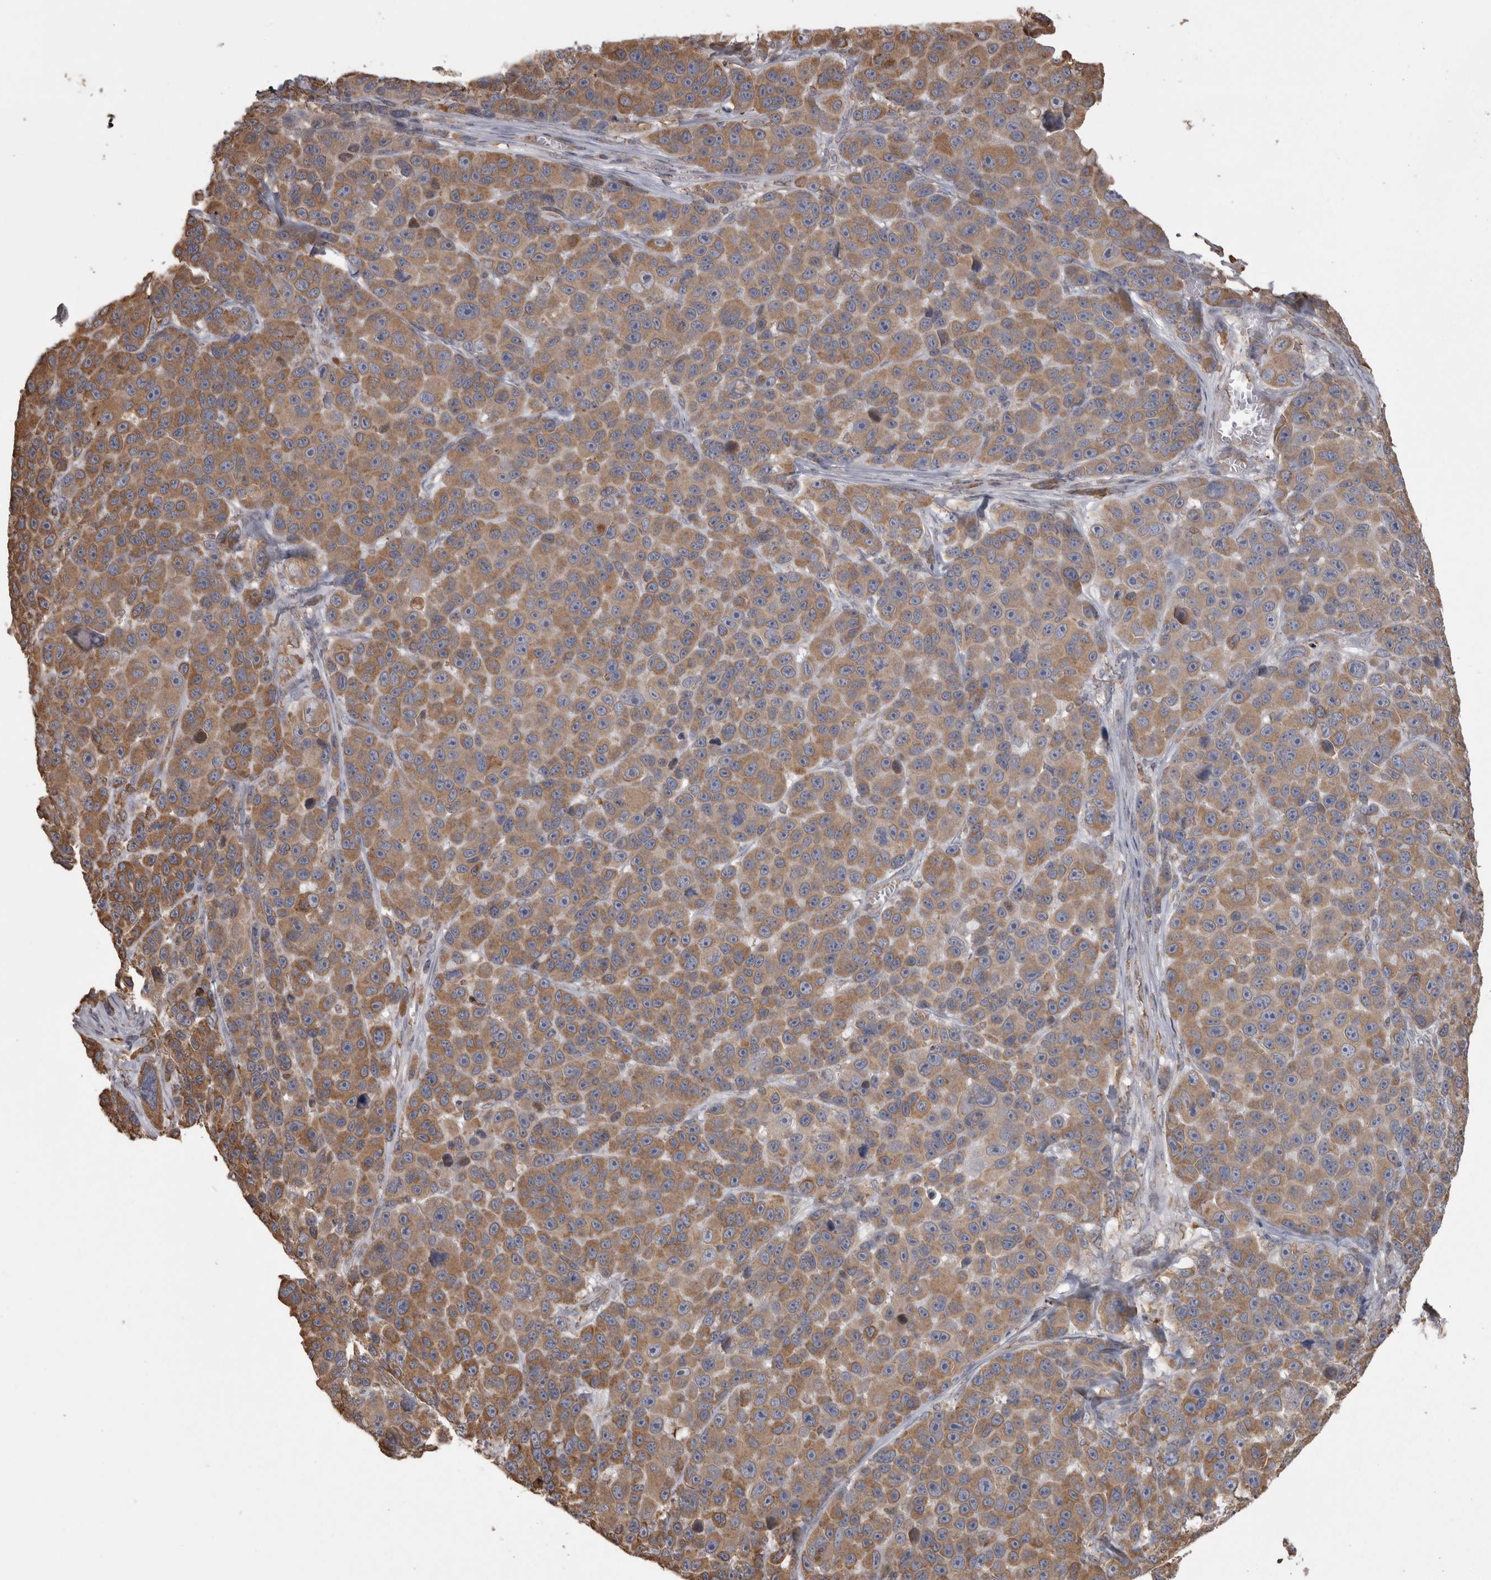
{"staining": {"intensity": "moderate", "quantity": ">75%", "location": "cytoplasmic/membranous"}, "tissue": "melanoma", "cell_type": "Tumor cells", "image_type": "cancer", "snomed": [{"axis": "morphology", "description": "Malignant melanoma, NOS"}, {"axis": "topography", "description": "Skin"}], "caption": "Moderate cytoplasmic/membranous protein expression is appreciated in about >75% of tumor cells in malignant melanoma.", "gene": "PON2", "patient": {"sex": "male", "age": 53}}